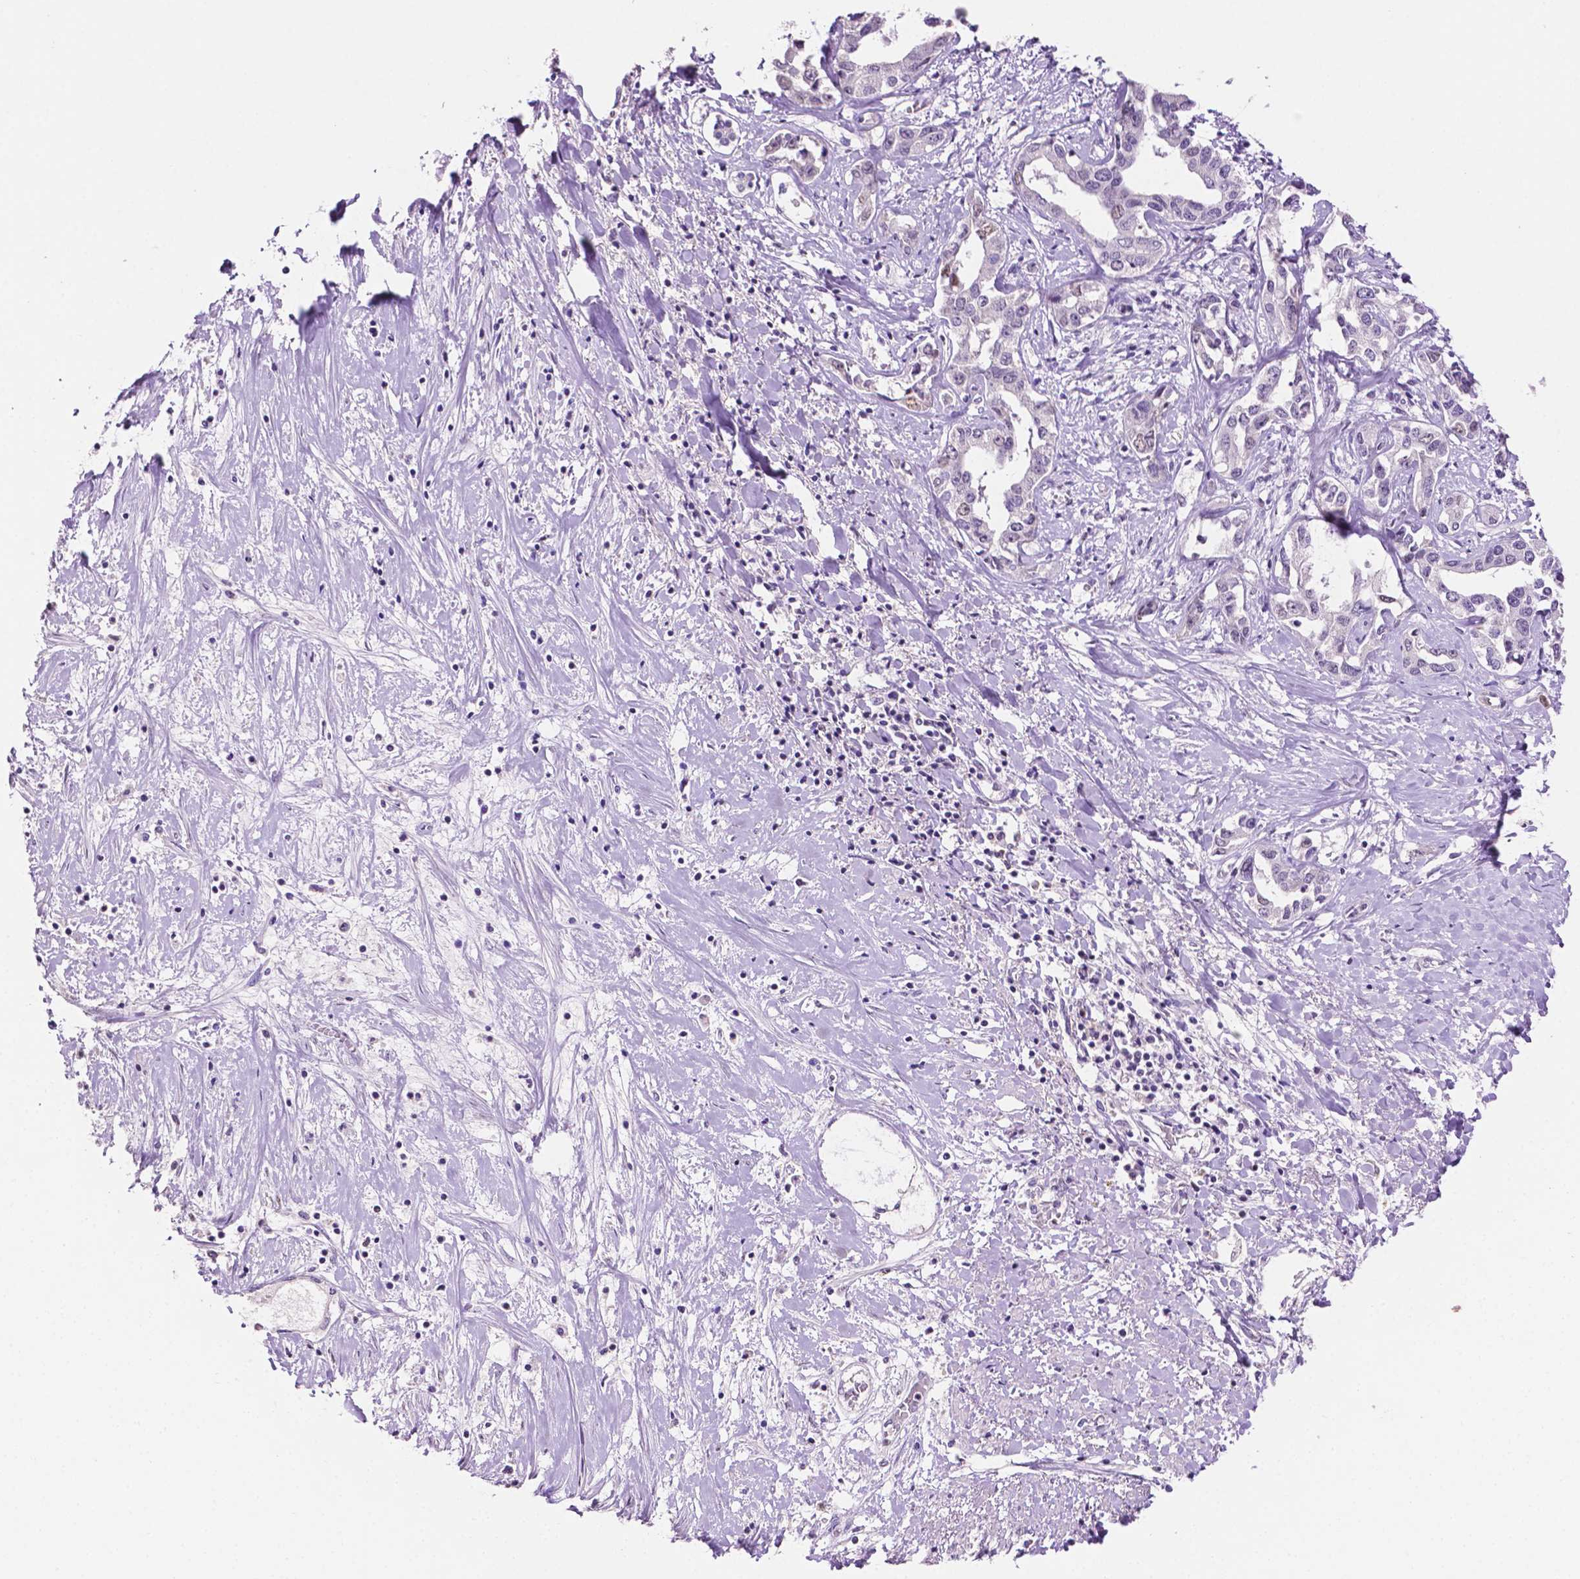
{"staining": {"intensity": "weak", "quantity": "<25%", "location": "nuclear"}, "tissue": "liver cancer", "cell_type": "Tumor cells", "image_type": "cancer", "snomed": [{"axis": "morphology", "description": "Cholangiocarcinoma"}, {"axis": "topography", "description": "Liver"}], "caption": "Immunohistochemistry (IHC) micrograph of neoplastic tissue: liver cancer stained with DAB shows no significant protein staining in tumor cells. (Brightfield microscopy of DAB (3,3'-diaminobenzidine) immunohistochemistry at high magnification).", "gene": "PTPN6", "patient": {"sex": "male", "age": 59}}